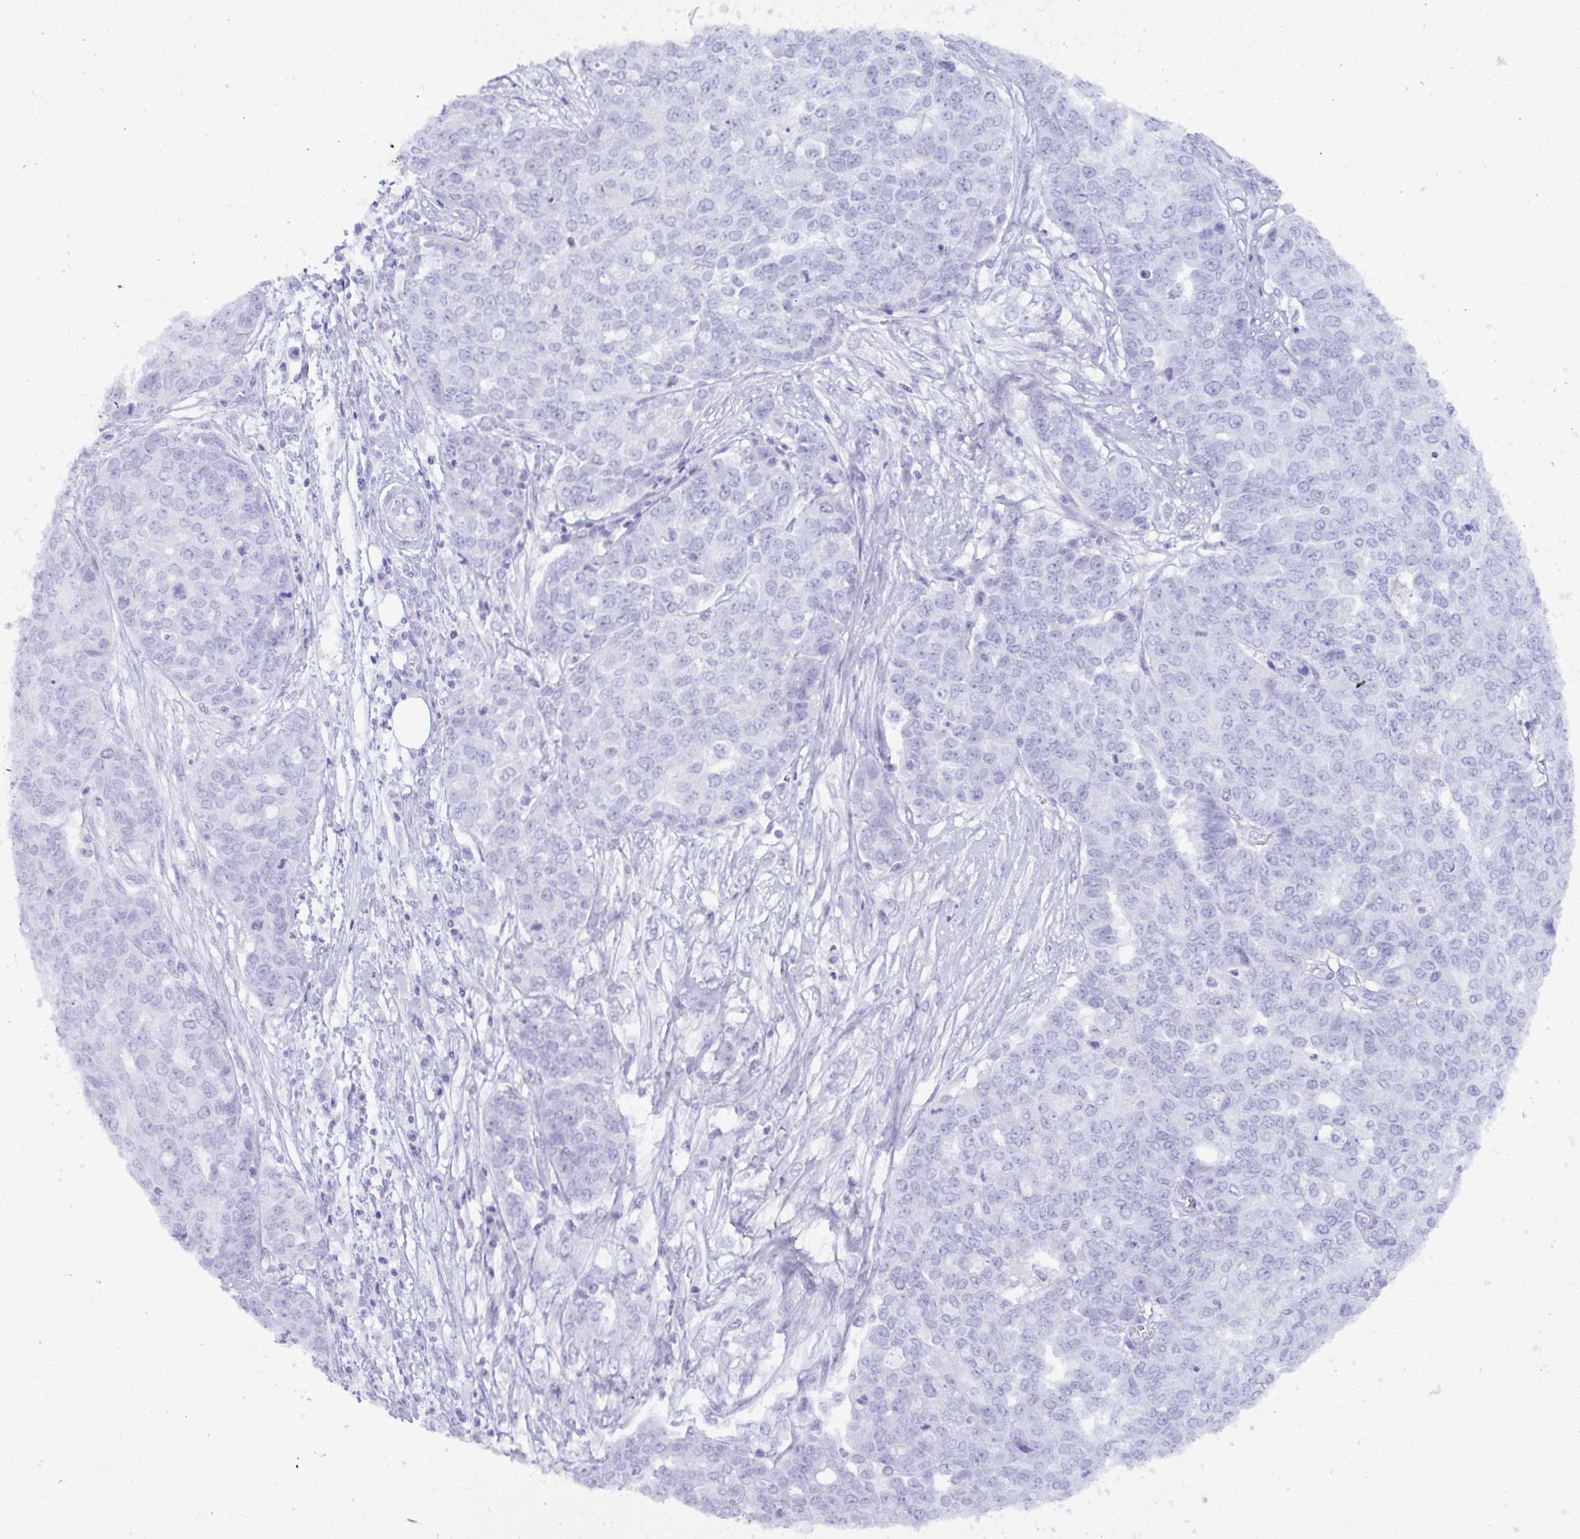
{"staining": {"intensity": "negative", "quantity": "none", "location": "none"}, "tissue": "ovarian cancer", "cell_type": "Tumor cells", "image_type": "cancer", "snomed": [{"axis": "morphology", "description": "Cystadenocarcinoma, serous, NOS"}, {"axis": "topography", "description": "Soft tissue"}, {"axis": "topography", "description": "Ovary"}], "caption": "The immunohistochemistry (IHC) histopathology image has no significant positivity in tumor cells of ovarian cancer tissue.", "gene": "MRGPRG", "patient": {"sex": "female", "age": 57}}